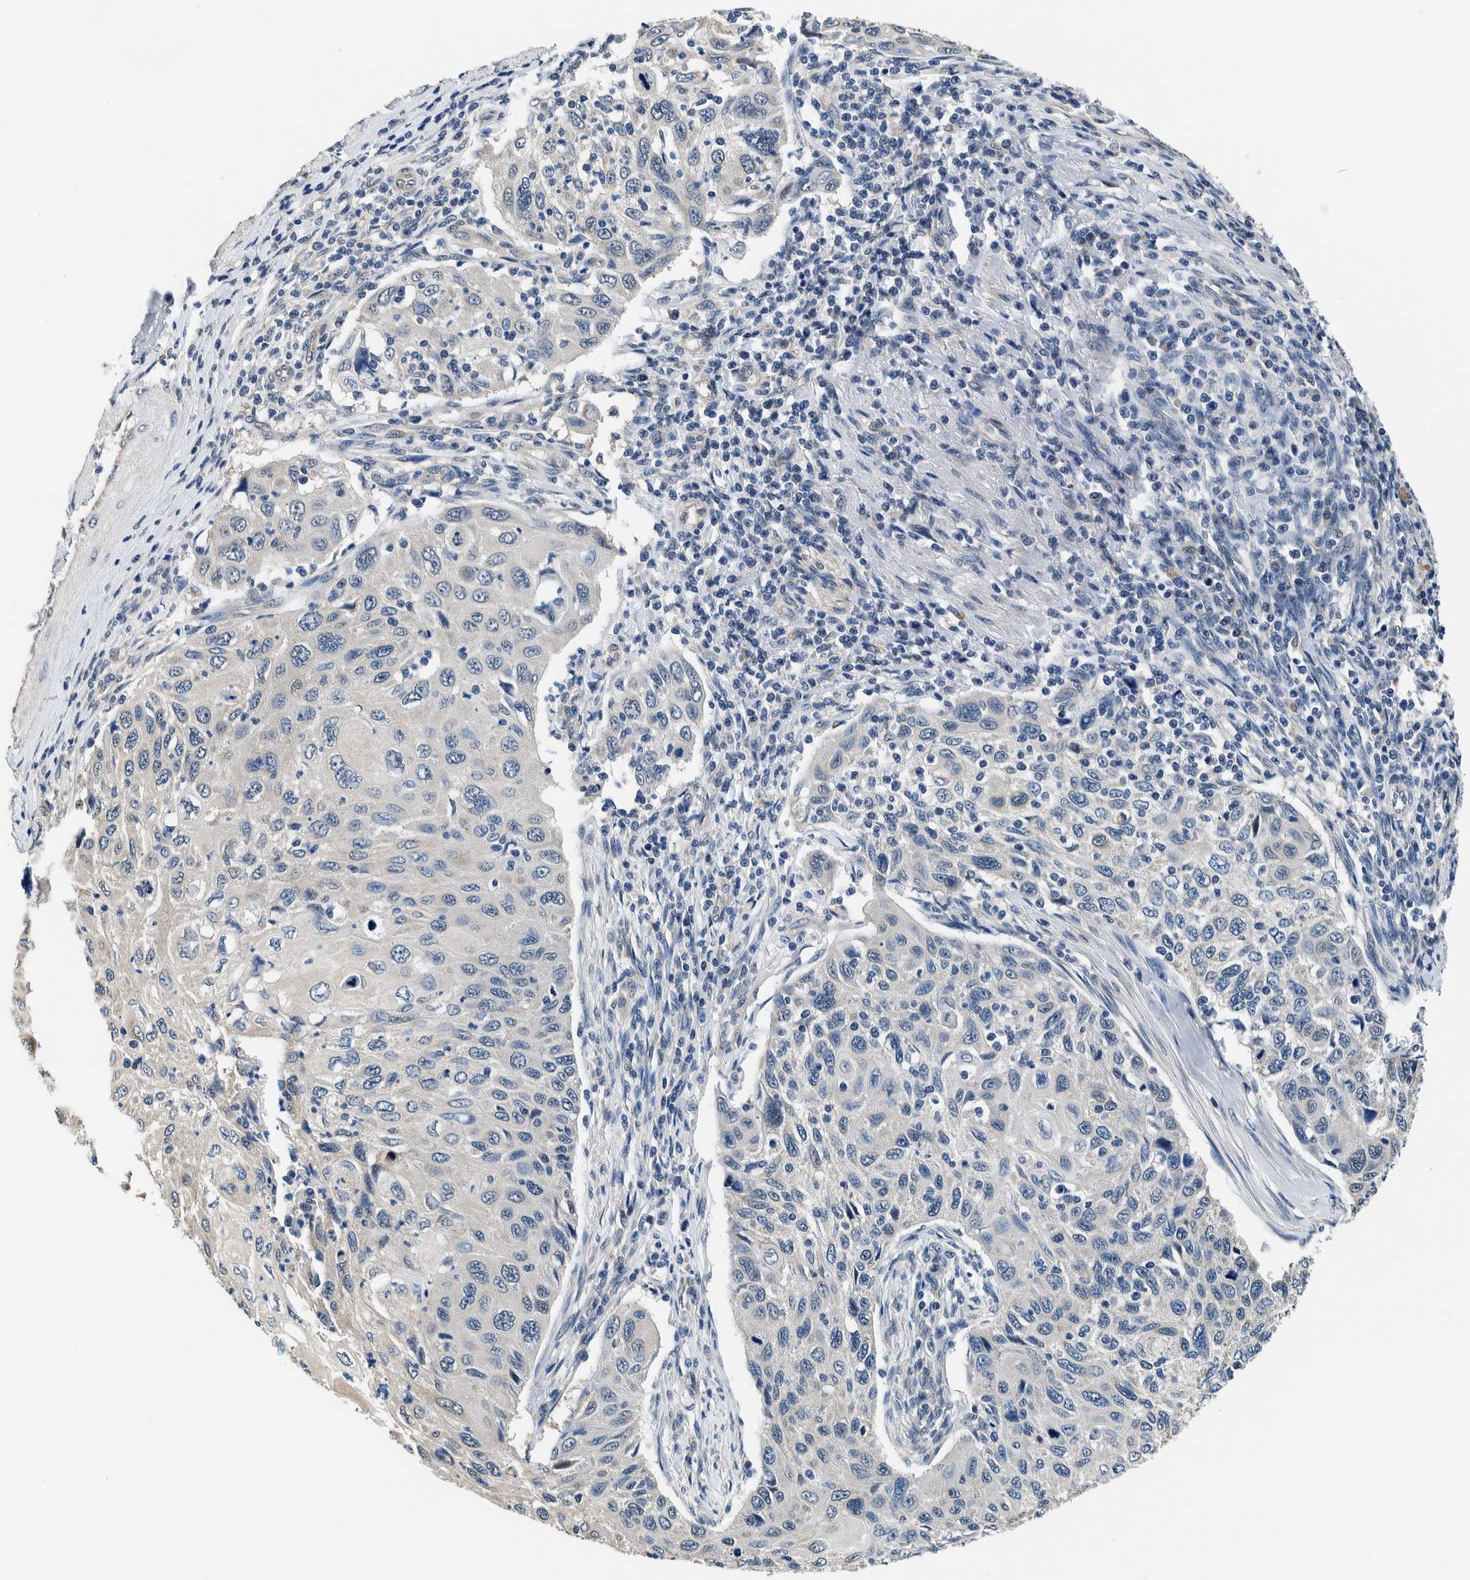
{"staining": {"intensity": "negative", "quantity": "none", "location": "none"}, "tissue": "cervical cancer", "cell_type": "Tumor cells", "image_type": "cancer", "snomed": [{"axis": "morphology", "description": "Squamous cell carcinoma, NOS"}, {"axis": "topography", "description": "Cervix"}], "caption": "A histopathology image of human cervical cancer is negative for staining in tumor cells.", "gene": "NIBAN2", "patient": {"sex": "female", "age": 70}}